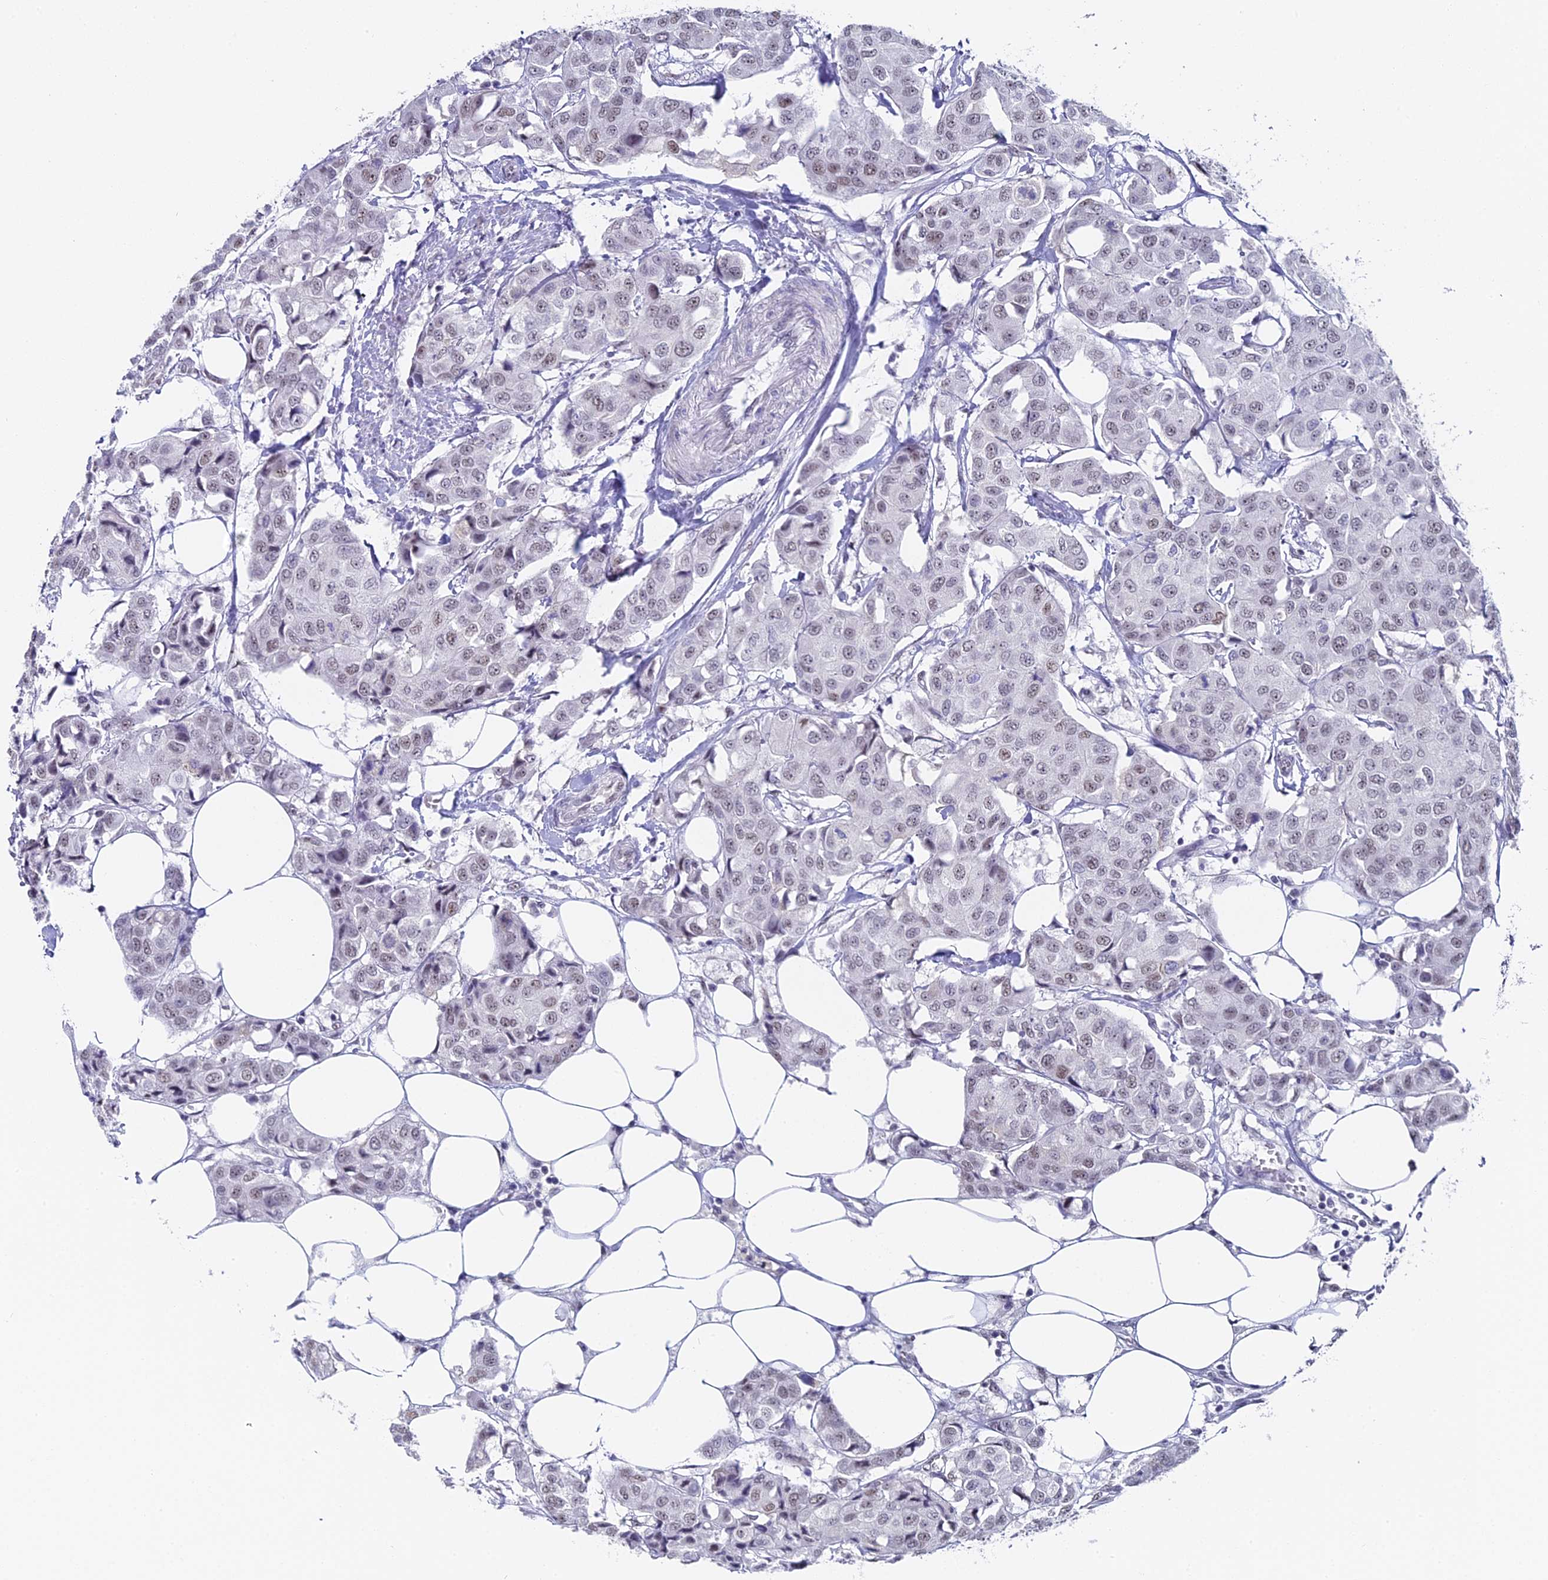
{"staining": {"intensity": "weak", "quantity": "<25%", "location": "nuclear"}, "tissue": "breast cancer", "cell_type": "Tumor cells", "image_type": "cancer", "snomed": [{"axis": "morphology", "description": "Duct carcinoma"}, {"axis": "topography", "description": "Breast"}], "caption": "Tumor cells show no significant expression in breast infiltrating ductal carcinoma.", "gene": "CD2BP2", "patient": {"sex": "female", "age": 80}}